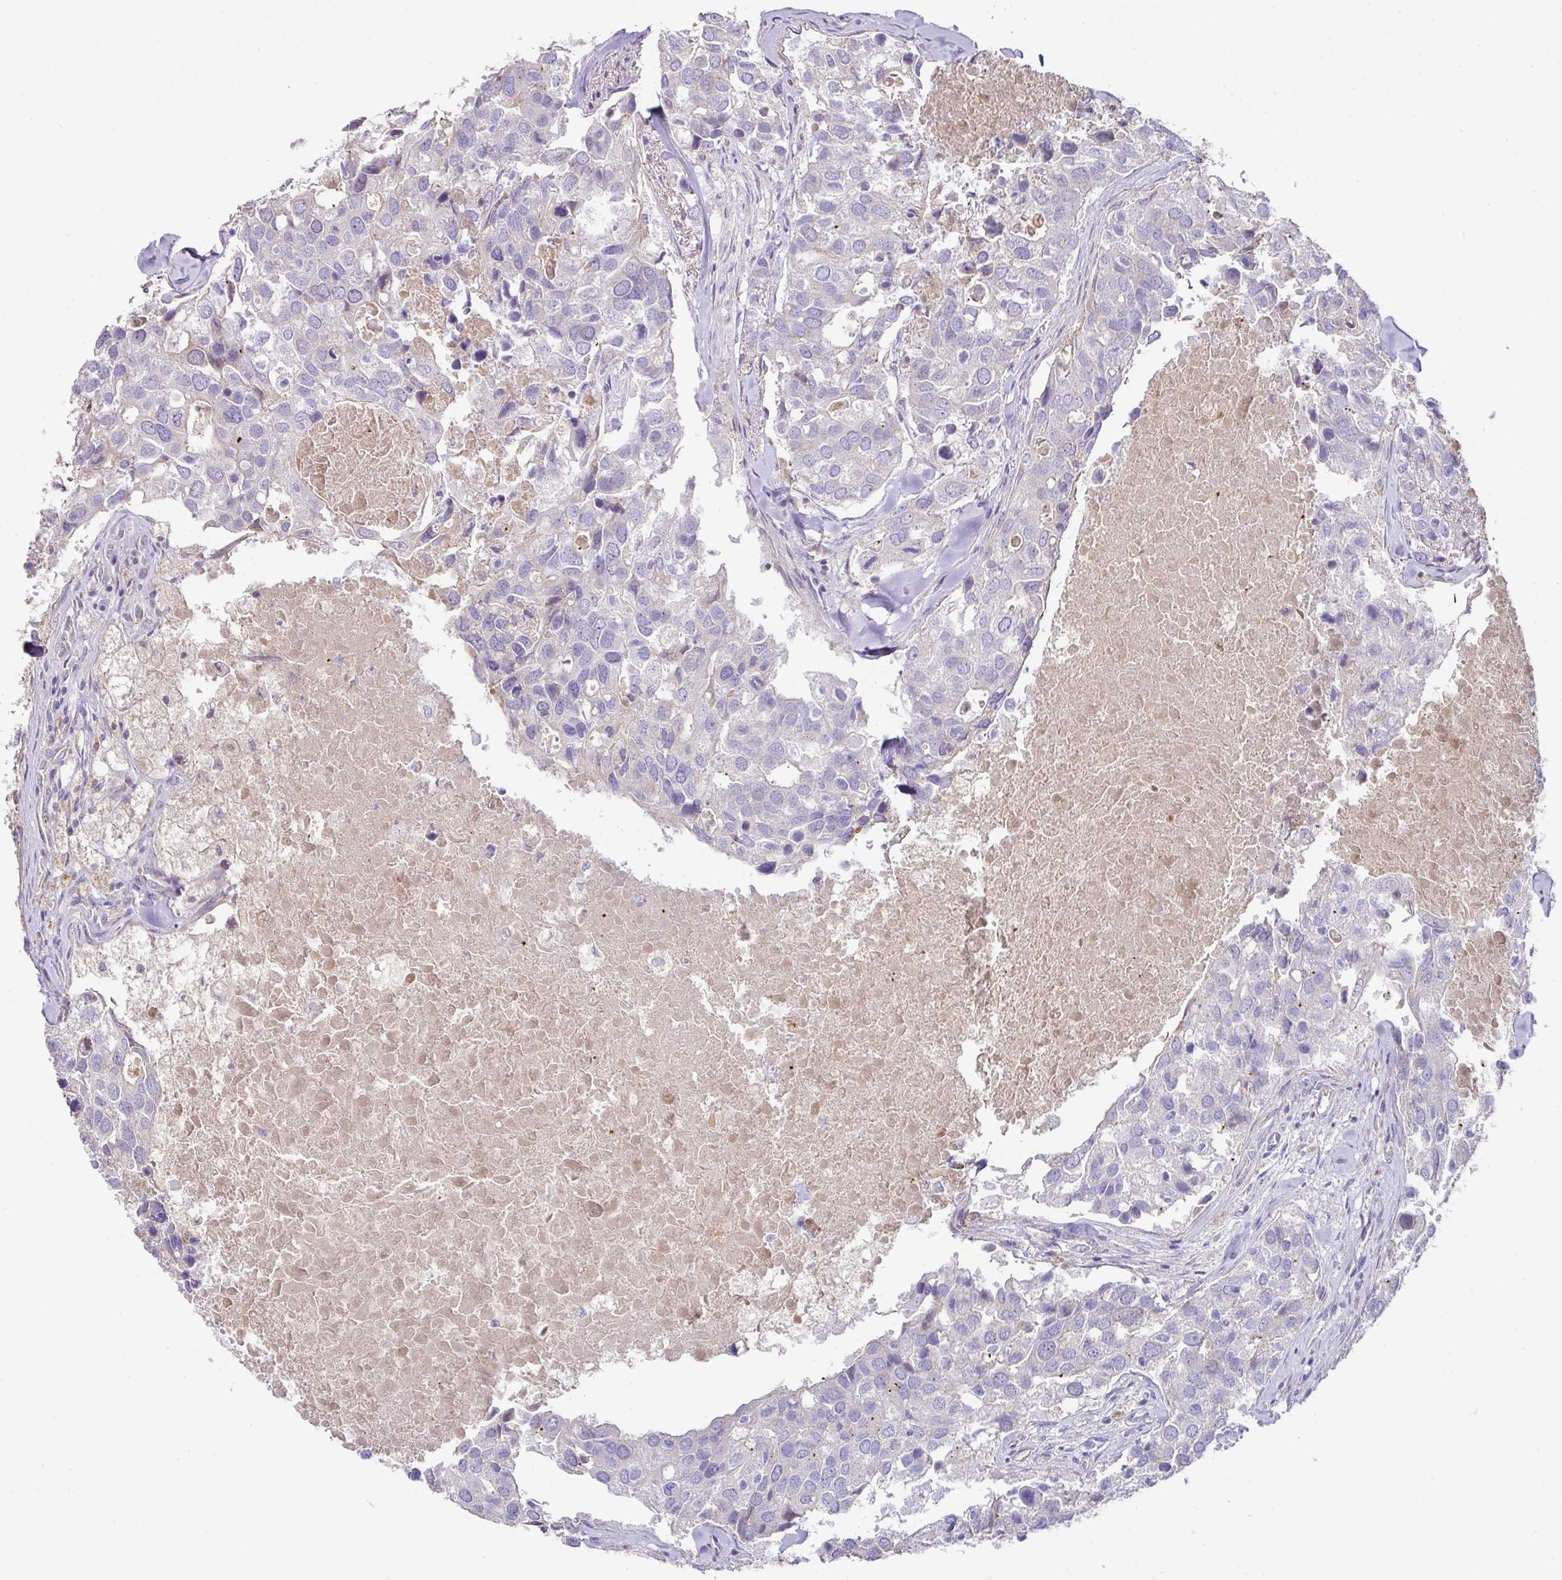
{"staining": {"intensity": "negative", "quantity": "none", "location": "none"}, "tissue": "breast cancer", "cell_type": "Tumor cells", "image_type": "cancer", "snomed": [{"axis": "morphology", "description": "Duct carcinoma"}, {"axis": "topography", "description": "Breast"}], "caption": "The immunohistochemistry image has no significant staining in tumor cells of breast cancer tissue. (DAB IHC, high magnification).", "gene": "TARM1", "patient": {"sex": "female", "age": 83}}